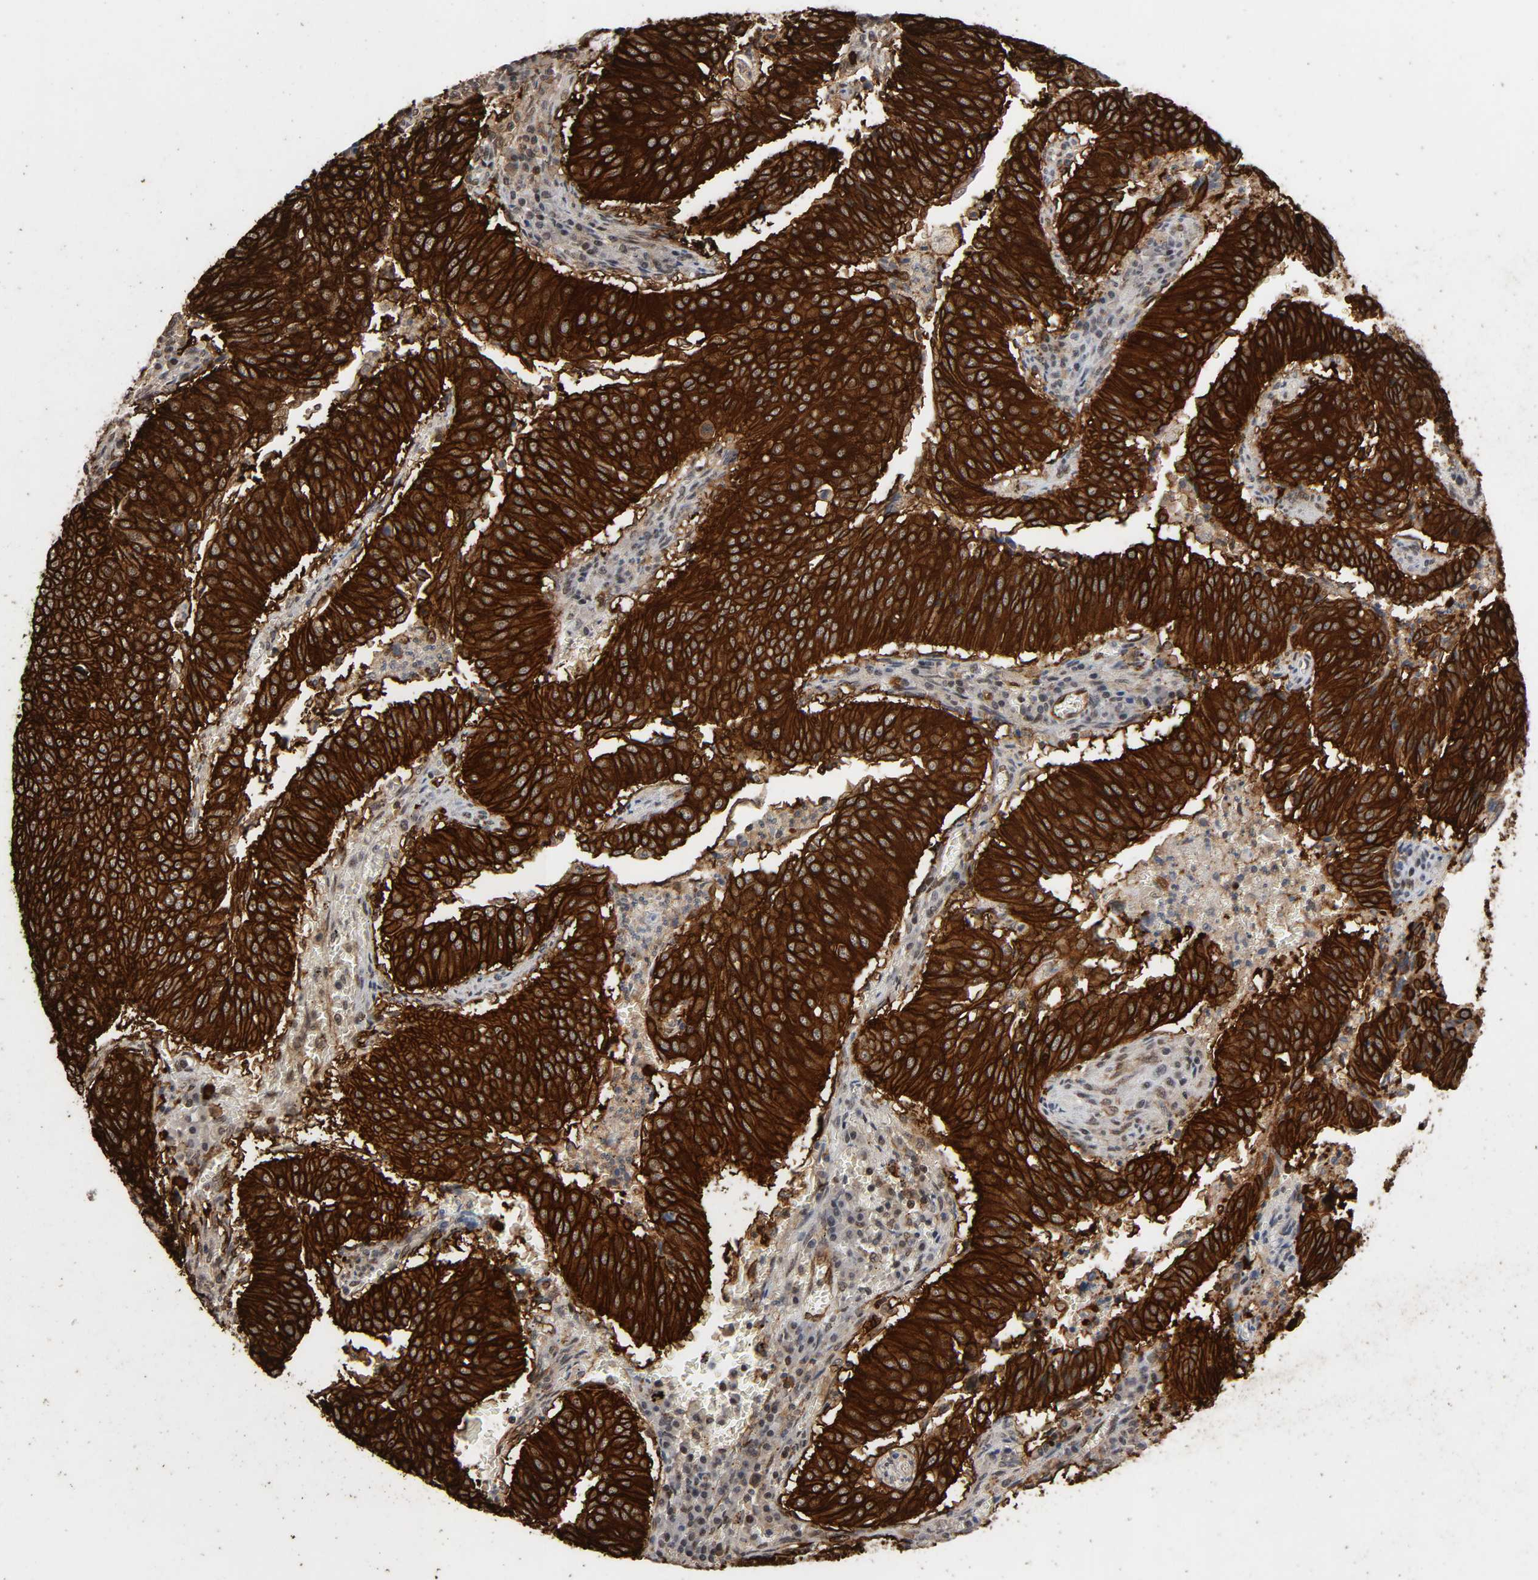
{"staining": {"intensity": "strong", "quantity": ">75%", "location": "cytoplasmic/membranous"}, "tissue": "cervical cancer", "cell_type": "Tumor cells", "image_type": "cancer", "snomed": [{"axis": "morphology", "description": "Squamous cell carcinoma, NOS"}, {"axis": "topography", "description": "Cervix"}], "caption": "The histopathology image displays staining of cervical squamous cell carcinoma, revealing strong cytoplasmic/membranous protein positivity (brown color) within tumor cells.", "gene": "AHNAK2", "patient": {"sex": "female", "age": 39}}